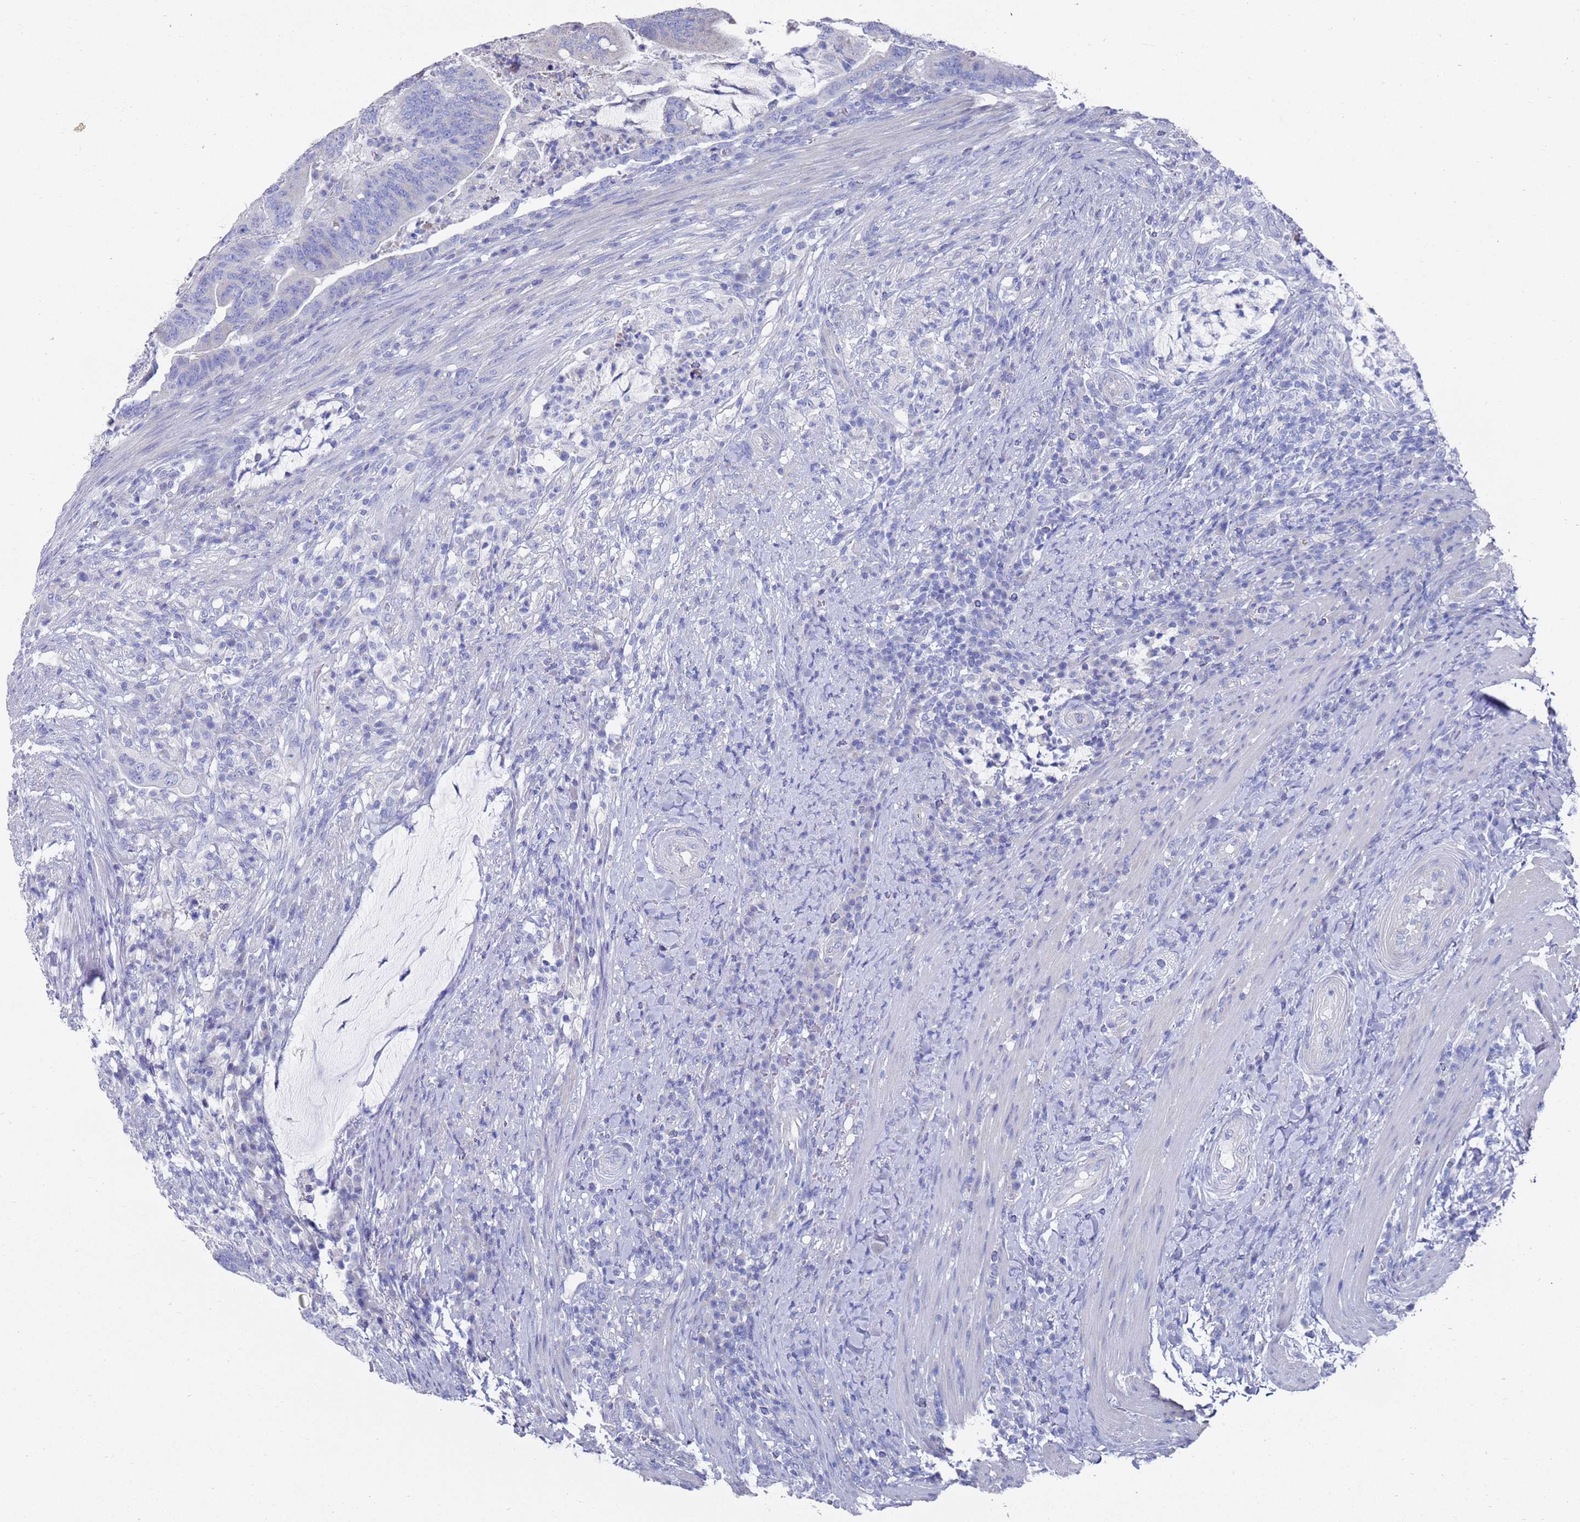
{"staining": {"intensity": "negative", "quantity": "none", "location": "none"}, "tissue": "colorectal cancer", "cell_type": "Tumor cells", "image_type": "cancer", "snomed": [{"axis": "morphology", "description": "Adenocarcinoma, NOS"}, {"axis": "topography", "description": "Colon"}], "caption": "Tumor cells are negative for brown protein staining in colorectal cancer.", "gene": "SCAPER", "patient": {"sex": "female", "age": 66}}